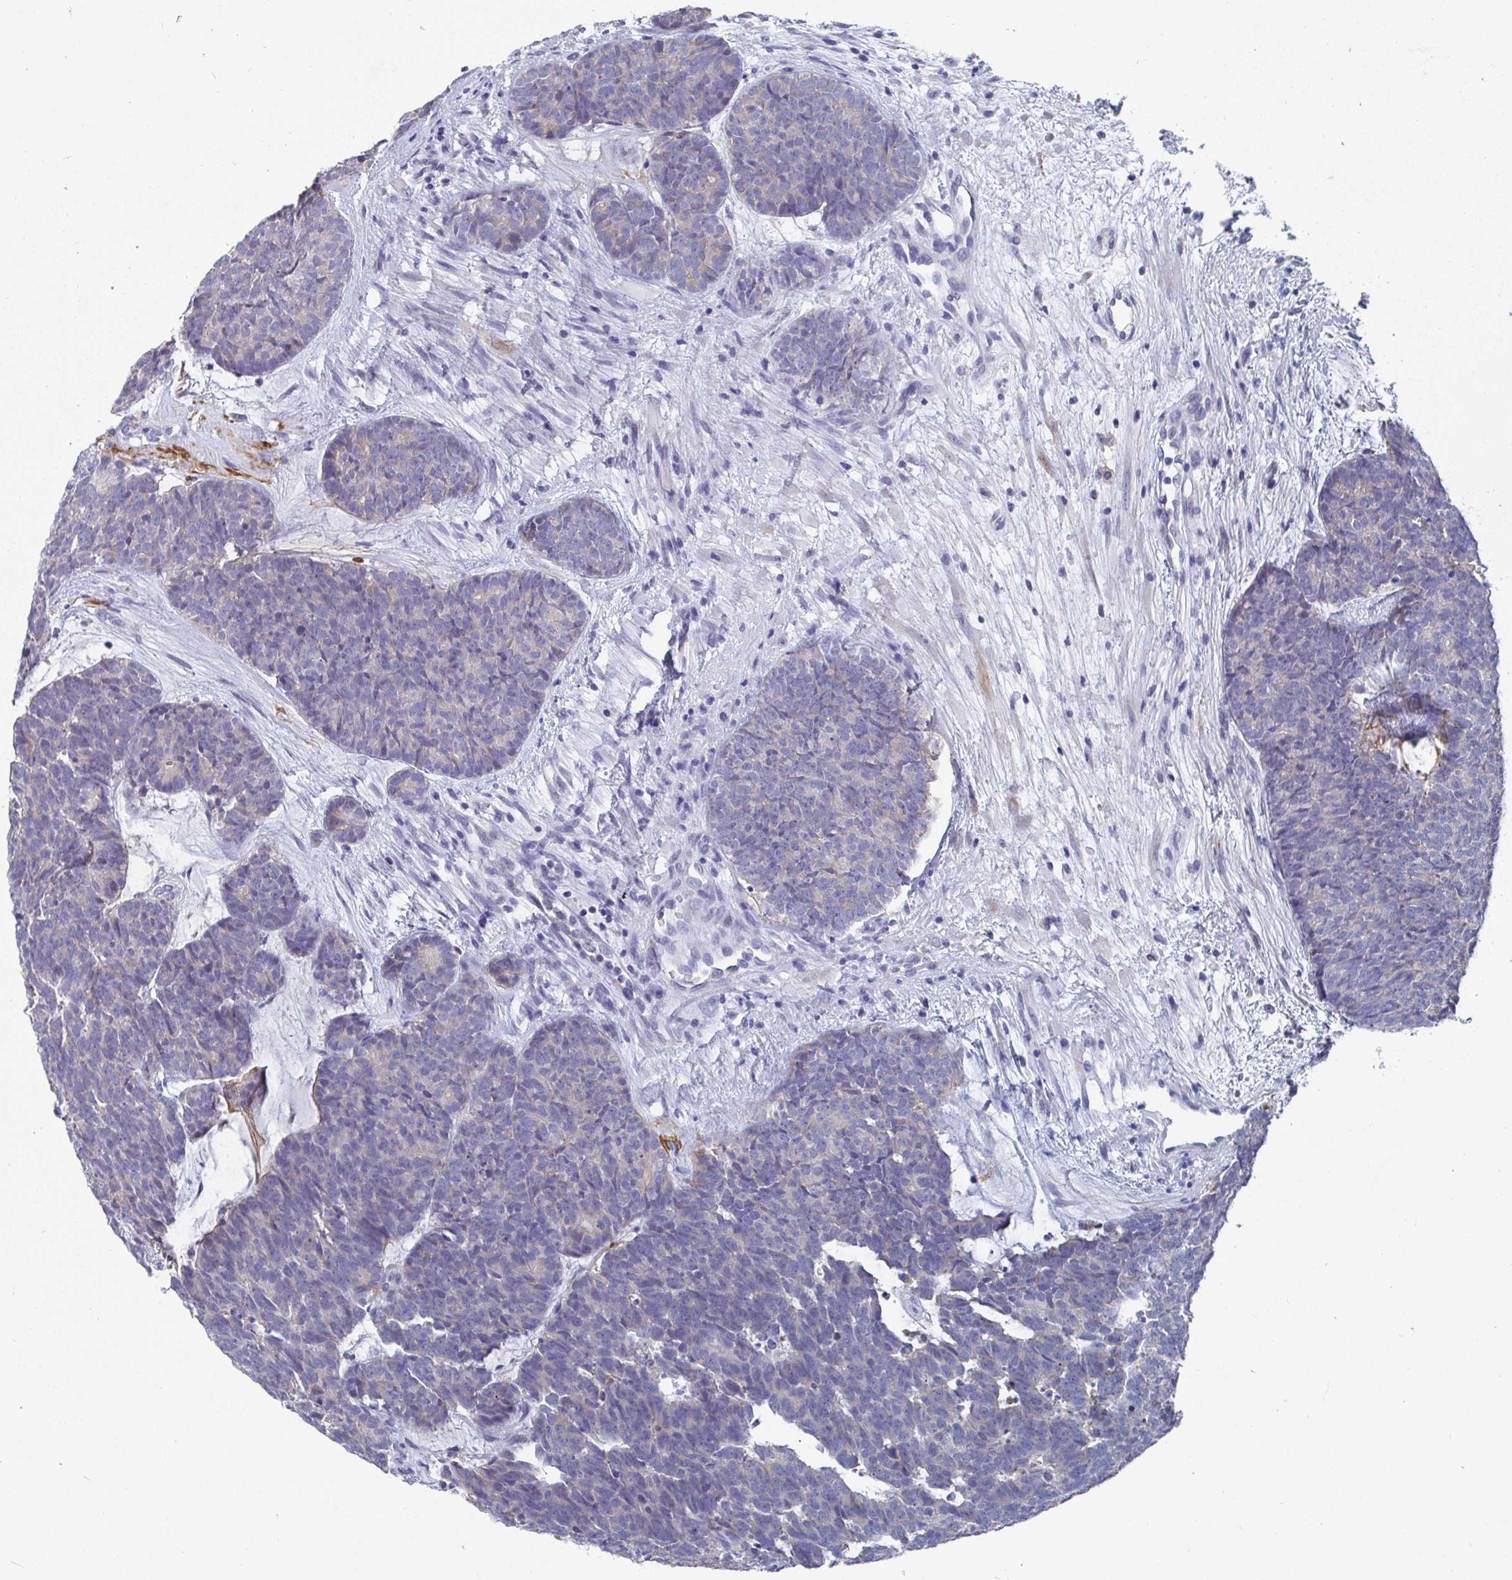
{"staining": {"intensity": "negative", "quantity": "none", "location": "none"}, "tissue": "head and neck cancer", "cell_type": "Tumor cells", "image_type": "cancer", "snomed": [{"axis": "morphology", "description": "Adenocarcinoma, NOS"}, {"axis": "topography", "description": "Head-Neck"}], "caption": "DAB immunohistochemical staining of head and neck cancer exhibits no significant staining in tumor cells.", "gene": "TAS2R39", "patient": {"sex": "female", "age": 81}}